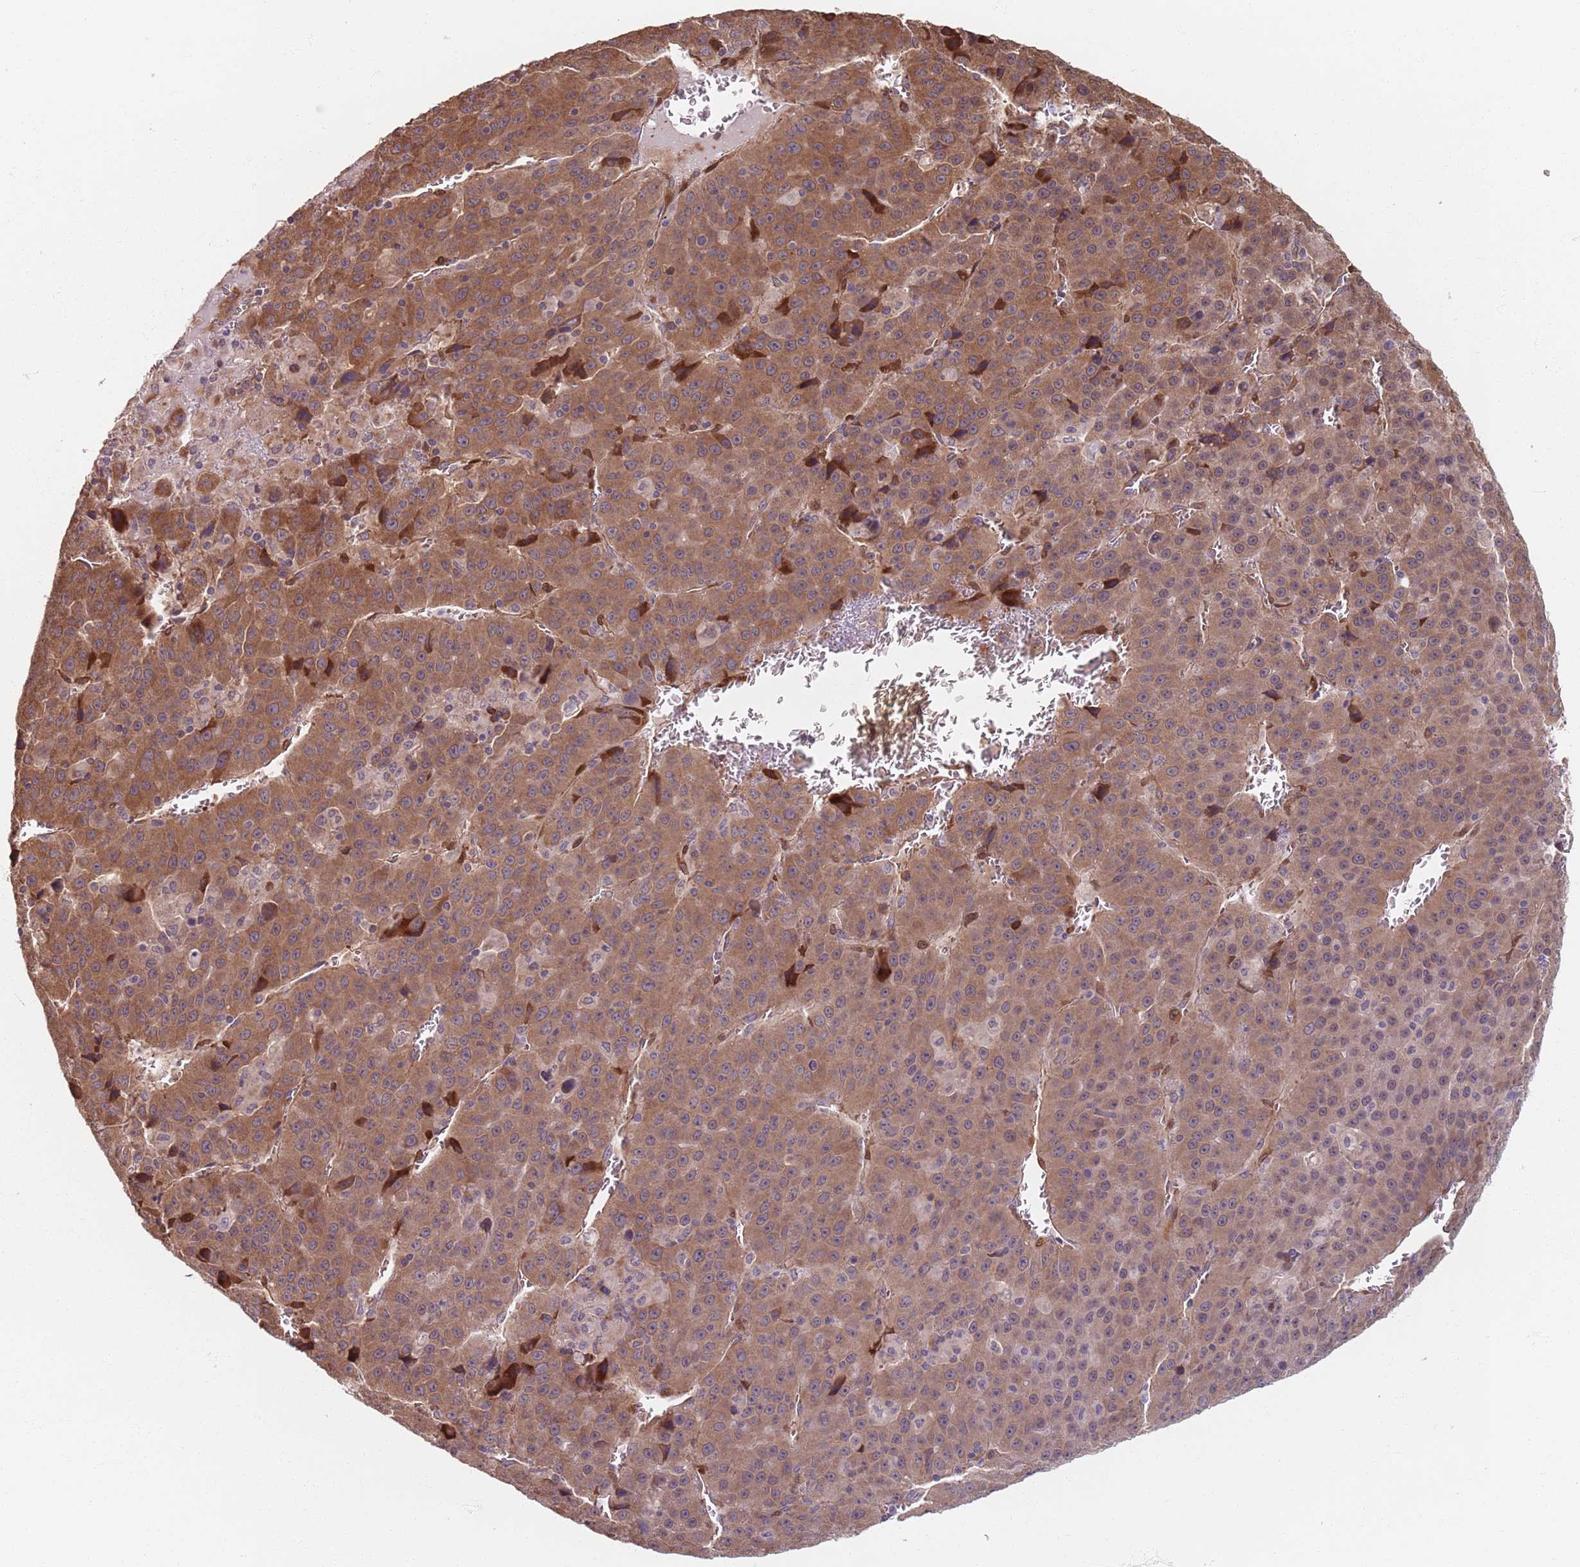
{"staining": {"intensity": "moderate", "quantity": ">75%", "location": "cytoplasmic/membranous"}, "tissue": "liver cancer", "cell_type": "Tumor cells", "image_type": "cancer", "snomed": [{"axis": "morphology", "description": "Carcinoma, Hepatocellular, NOS"}, {"axis": "topography", "description": "Liver"}], "caption": "Immunohistochemical staining of liver cancer shows medium levels of moderate cytoplasmic/membranous expression in approximately >75% of tumor cells.", "gene": "NOTCH3", "patient": {"sex": "female", "age": 53}}